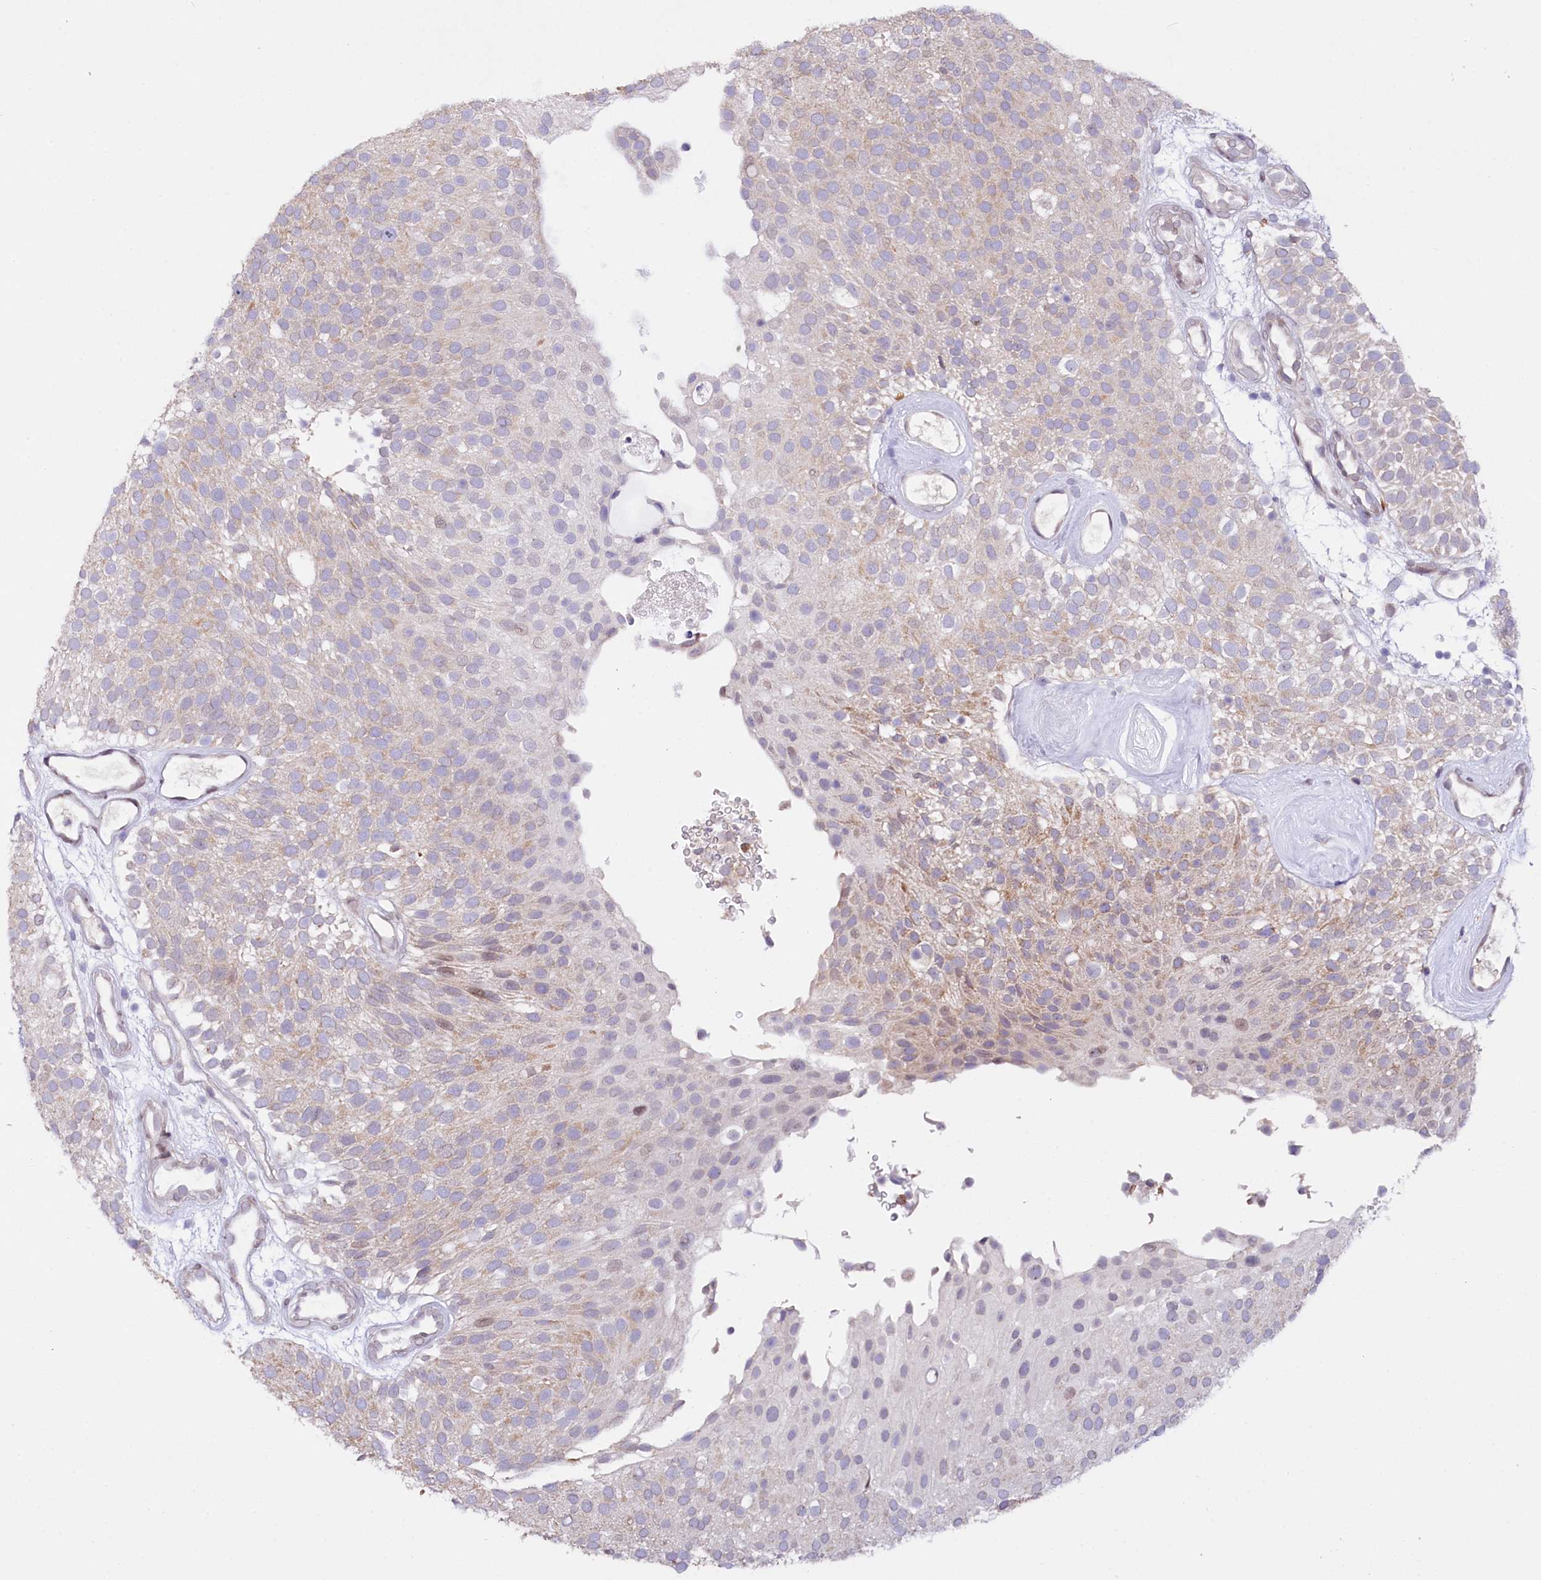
{"staining": {"intensity": "weak", "quantity": "<25%", "location": "cytoplasmic/membranous,nuclear"}, "tissue": "urothelial cancer", "cell_type": "Tumor cells", "image_type": "cancer", "snomed": [{"axis": "morphology", "description": "Urothelial carcinoma, Low grade"}, {"axis": "topography", "description": "Urinary bladder"}], "caption": "Urothelial cancer stained for a protein using immunohistochemistry demonstrates no positivity tumor cells.", "gene": "ZNF226", "patient": {"sex": "male", "age": 78}}